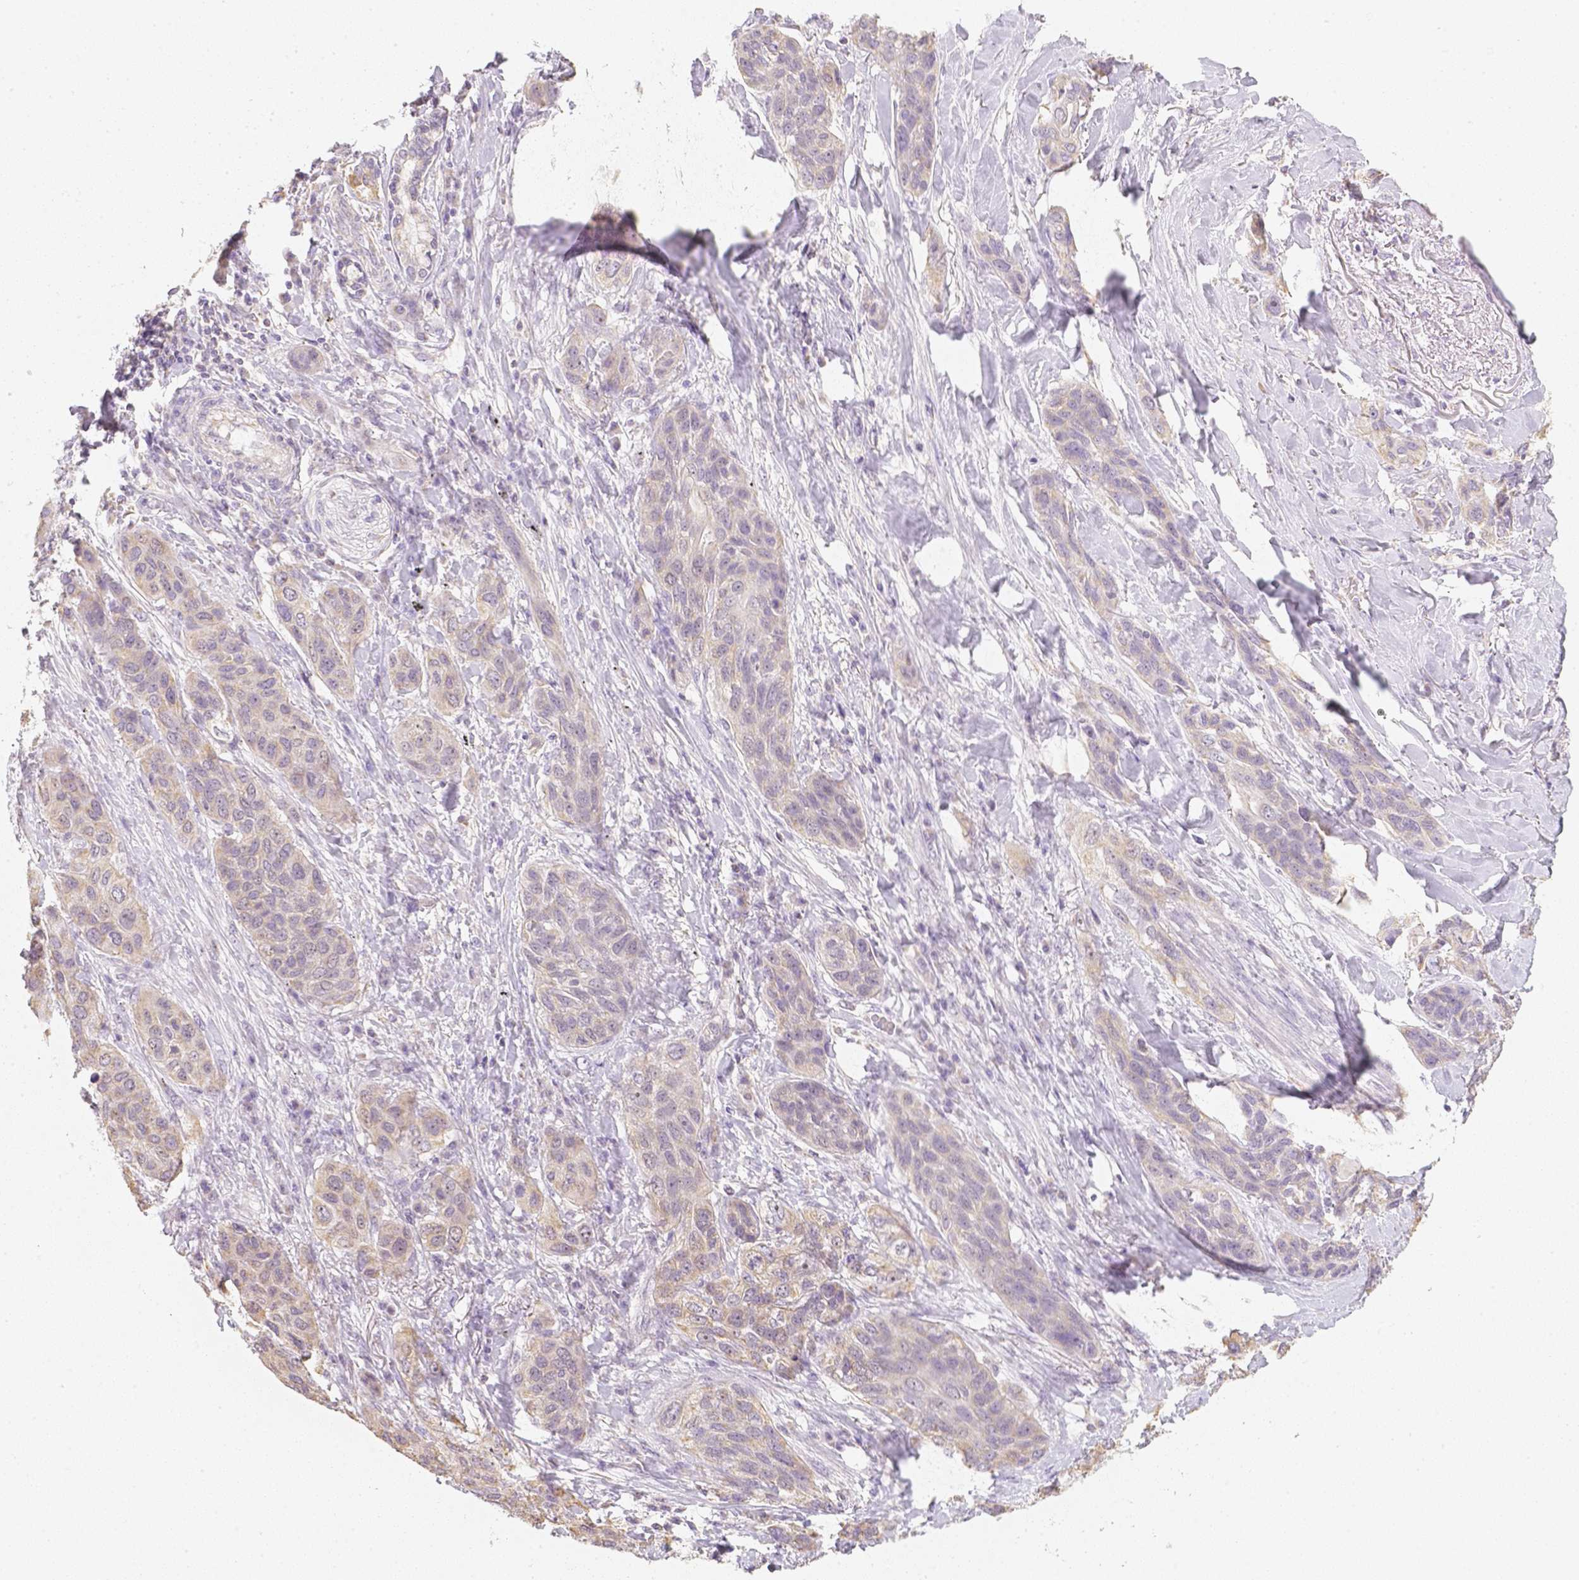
{"staining": {"intensity": "weak", "quantity": ">75%", "location": "cytoplasmic/membranous"}, "tissue": "lung cancer", "cell_type": "Tumor cells", "image_type": "cancer", "snomed": [{"axis": "morphology", "description": "Squamous cell carcinoma, NOS"}, {"axis": "topography", "description": "Lung"}], "caption": "There is low levels of weak cytoplasmic/membranous staining in tumor cells of squamous cell carcinoma (lung), as demonstrated by immunohistochemical staining (brown color).", "gene": "NVL", "patient": {"sex": "female", "age": 70}}